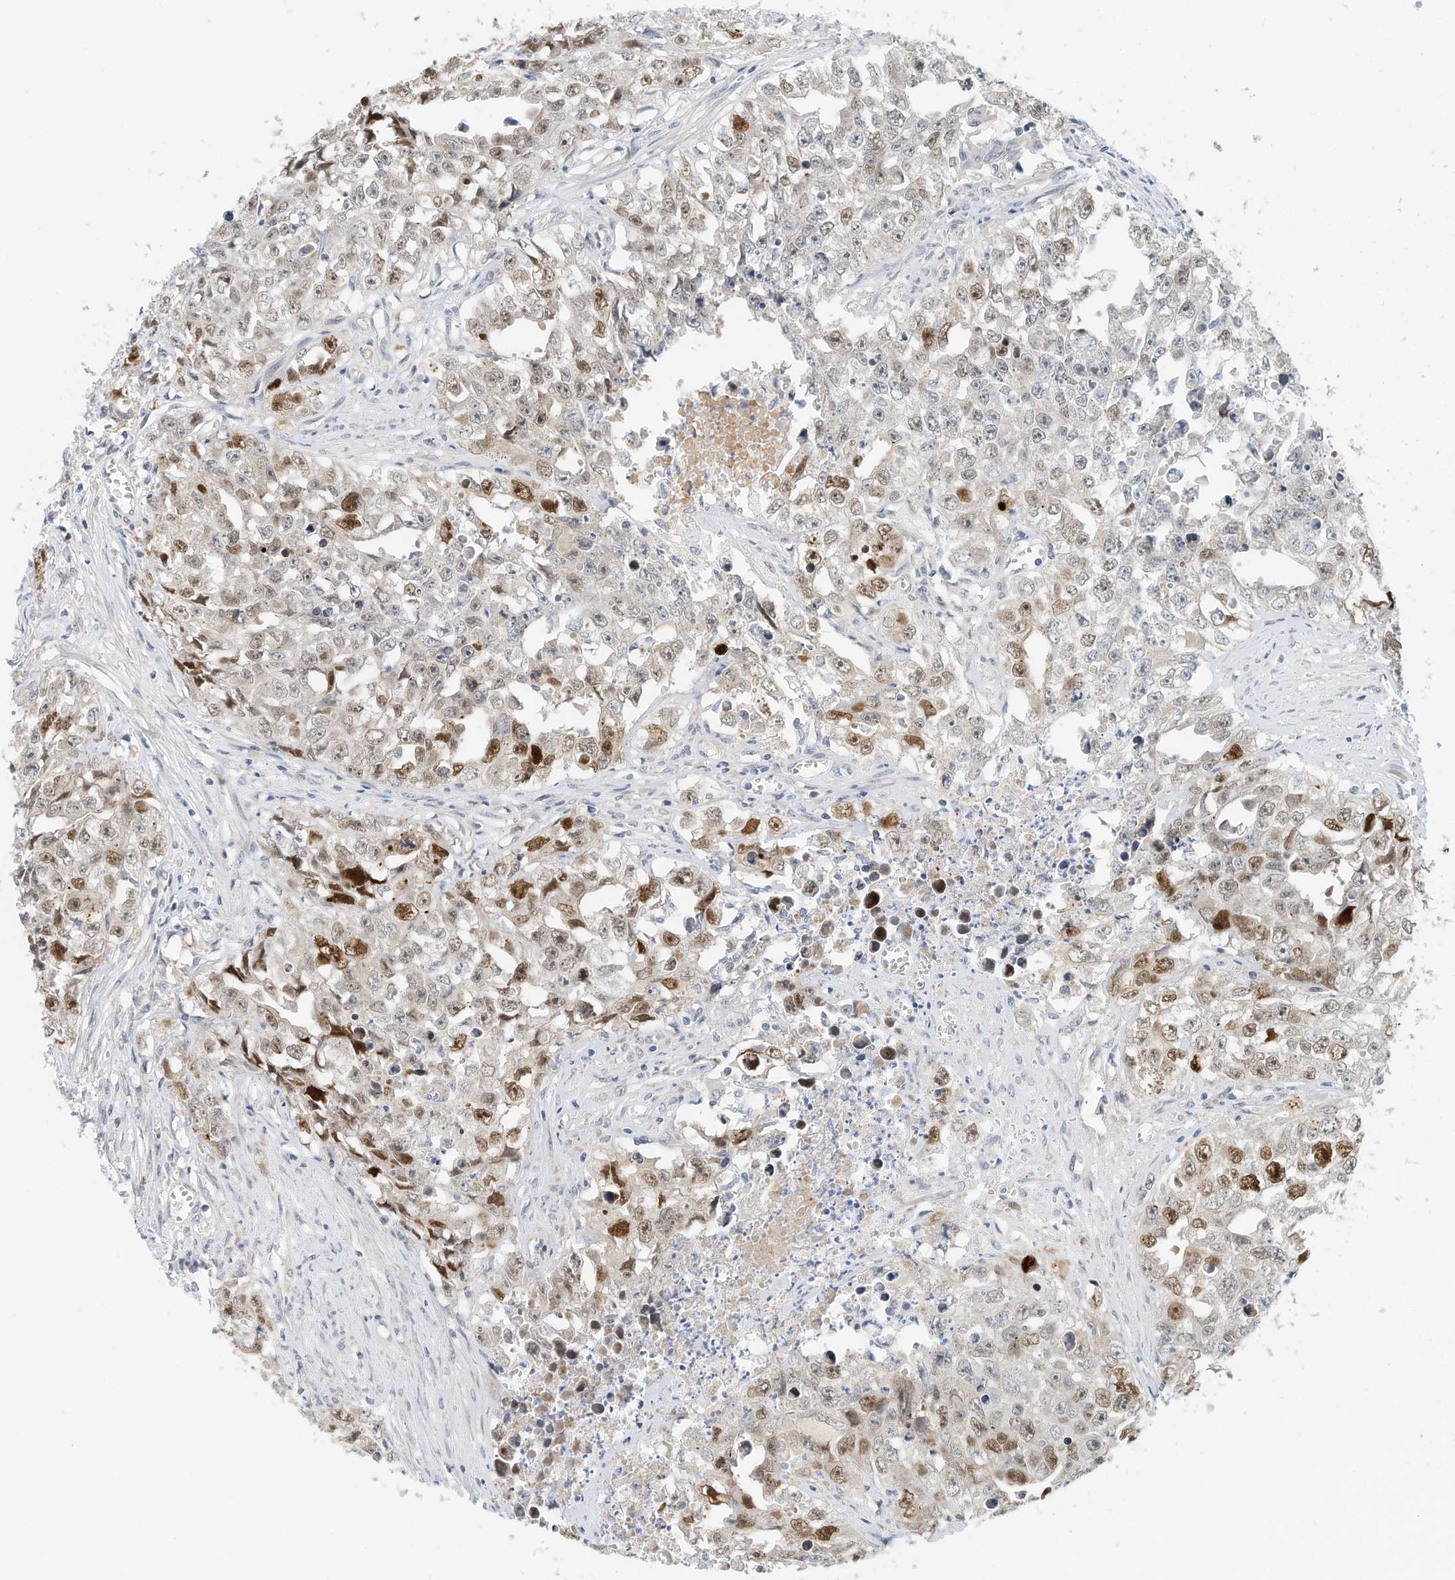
{"staining": {"intensity": "moderate", "quantity": "25%-75%", "location": "nuclear"}, "tissue": "testis cancer", "cell_type": "Tumor cells", "image_type": "cancer", "snomed": [{"axis": "morphology", "description": "Seminoma, NOS"}, {"axis": "morphology", "description": "Carcinoma, Embryonal, NOS"}, {"axis": "topography", "description": "Testis"}], "caption": "Approximately 25%-75% of tumor cells in human testis cancer (embryonal carcinoma) display moderate nuclear protein staining as visualized by brown immunohistochemical staining.", "gene": "ARHGAP28", "patient": {"sex": "male", "age": 43}}